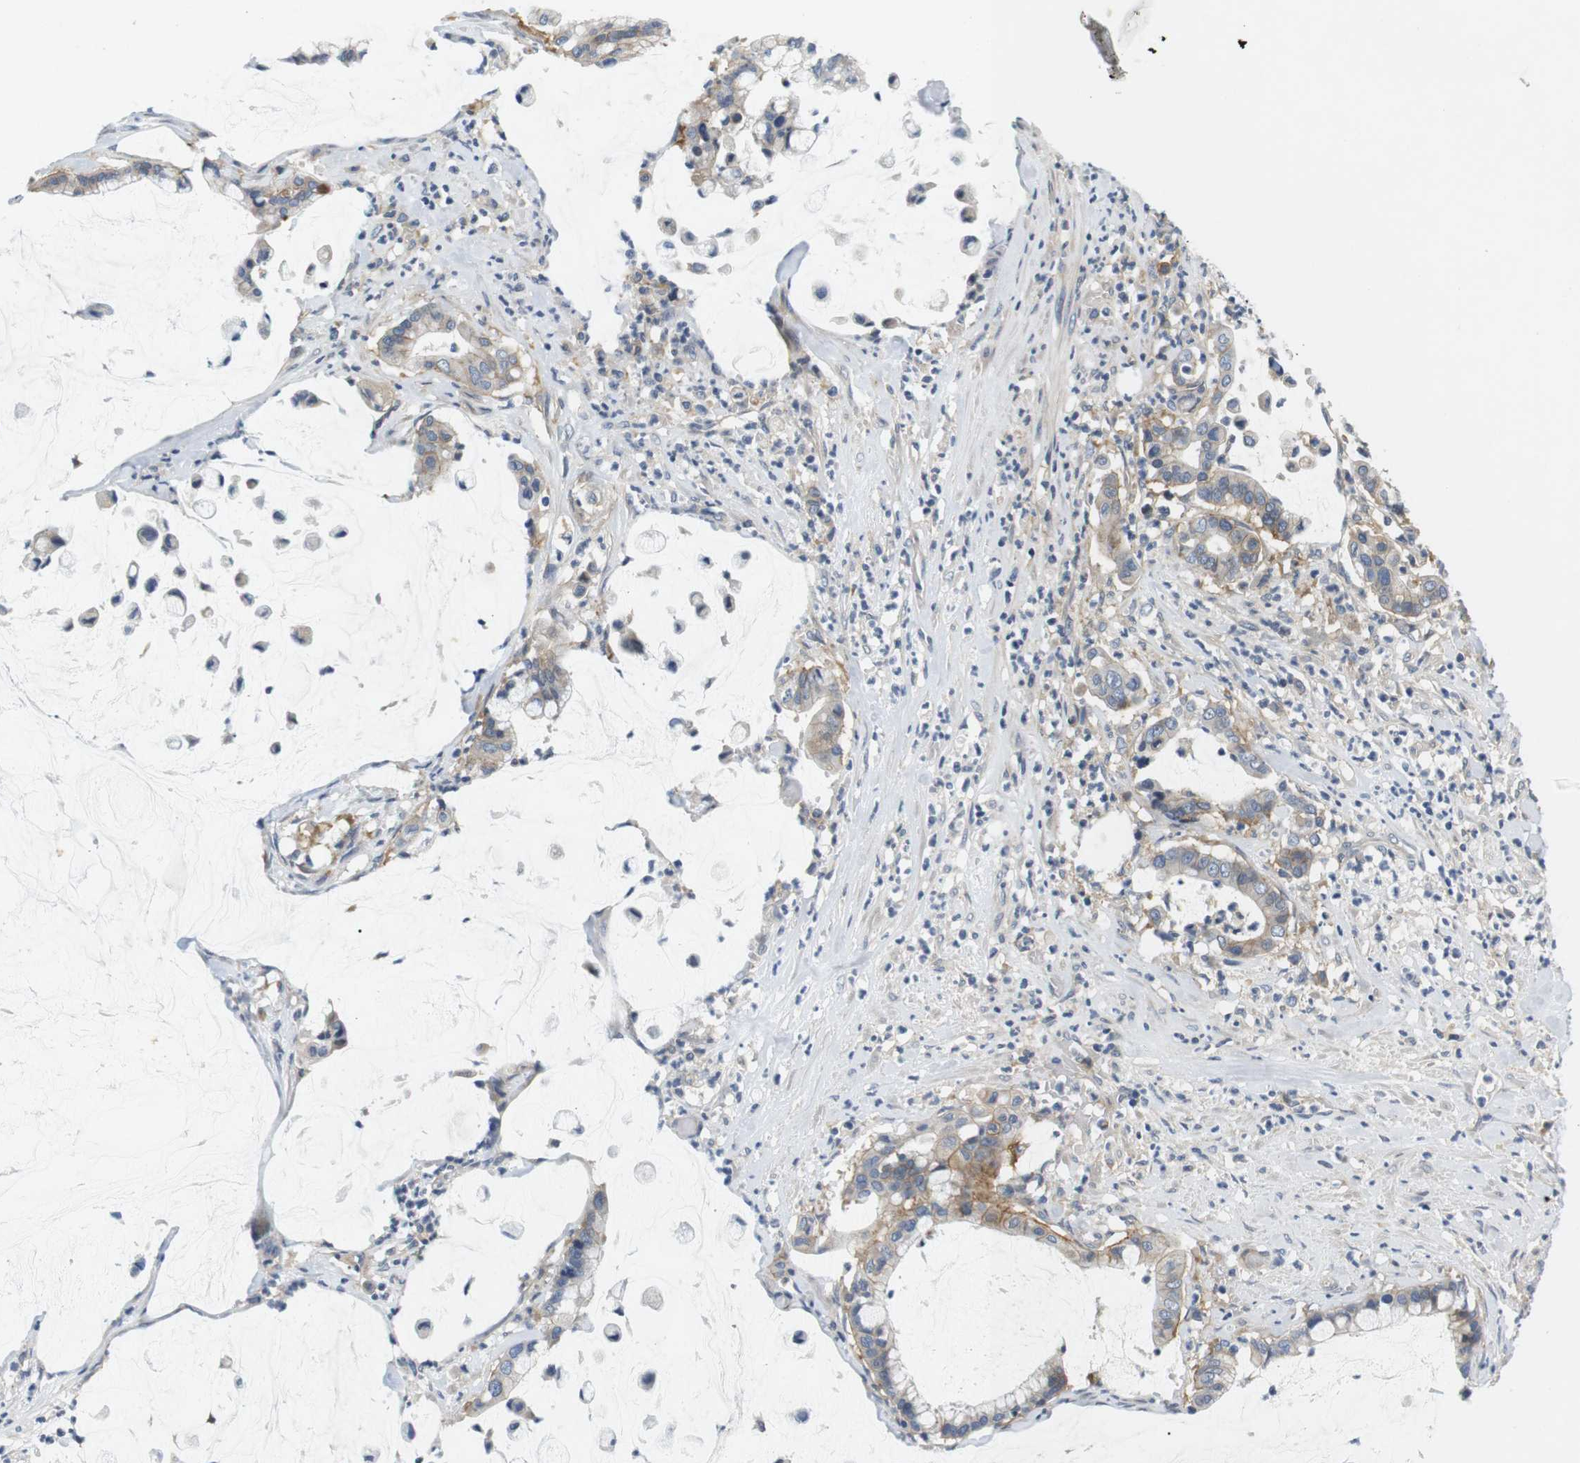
{"staining": {"intensity": "moderate", "quantity": "25%-75%", "location": "cytoplasmic/membranous"}, "tissue": "pancreatic cancer", "cell_type": "Tumor cells", "image_type": "cancer", "snomed": [{"axis": "morphology", "description": "Adenocarcinoma, NOS"}, {"axis": "topography", "description": "Pancreas"}], "caption": "Protein staining by immunohistochemistry (IHC) exhibits moderate cytoplasmic/membranous staining in approximately 25%-75% of tumor cells in pancreatic cancer (adenocarcinoma).", "gene": "SLC30A1", "patient": {"sex": "male", "age": 41}}